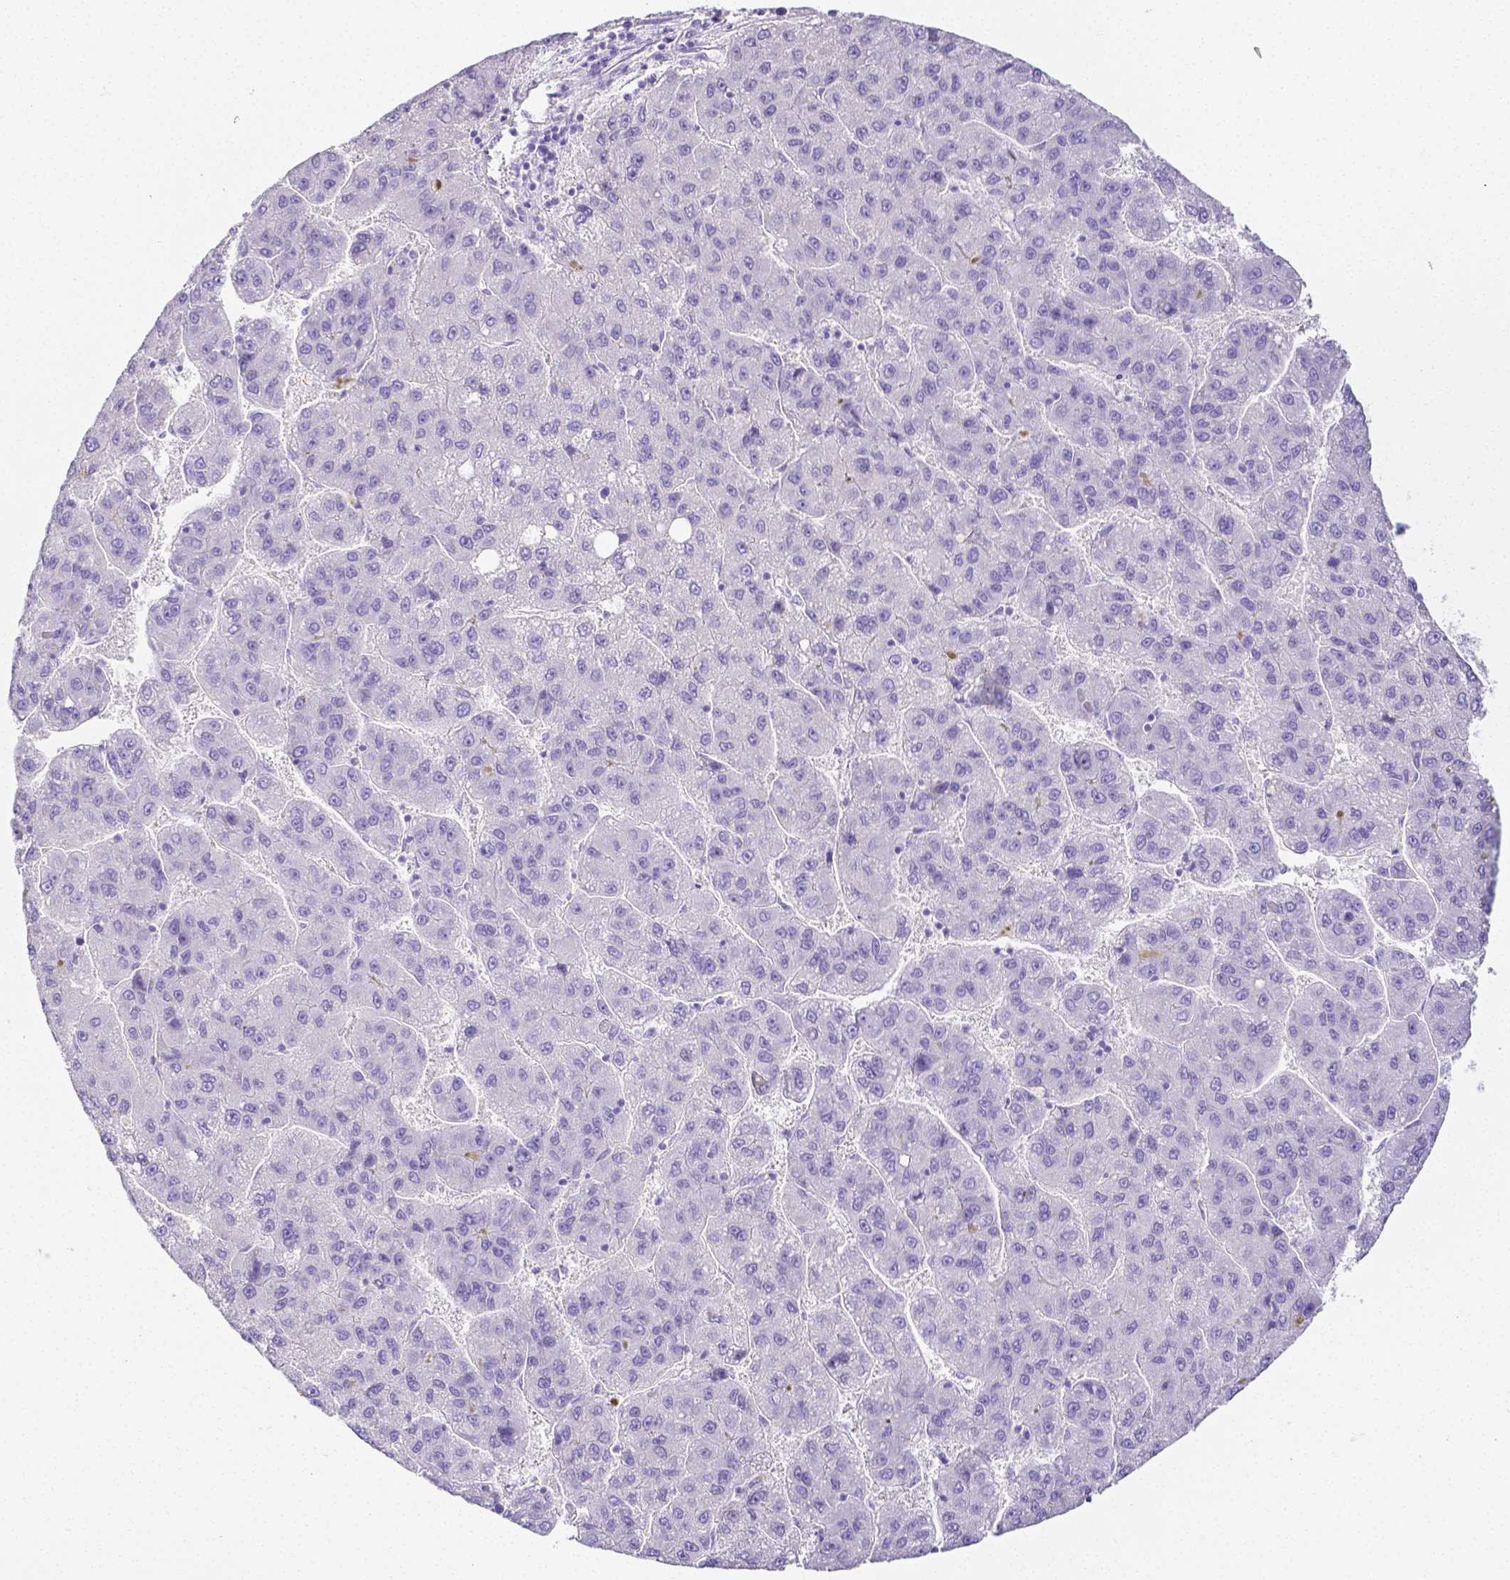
{"staining": {"intensity": "negative", "quantity": "none", "location": "none"}, "tissue": "liver cancer", "cell_type": "Tumor cells", "image_type": "cancer", "snomed": [{"axis": "morphology", "description": "Carcinoma, Hepatocellular, NOS"}, {"axis": "topography", "description": "Liver"}], "caption": "Photomicrograph shows no protein positivity in tumor cells of liver cancer (hepatocellular carcinoma) tissue.", "gene": "ARHGAP36", "patient": {"sex": "female", "age": 82}}